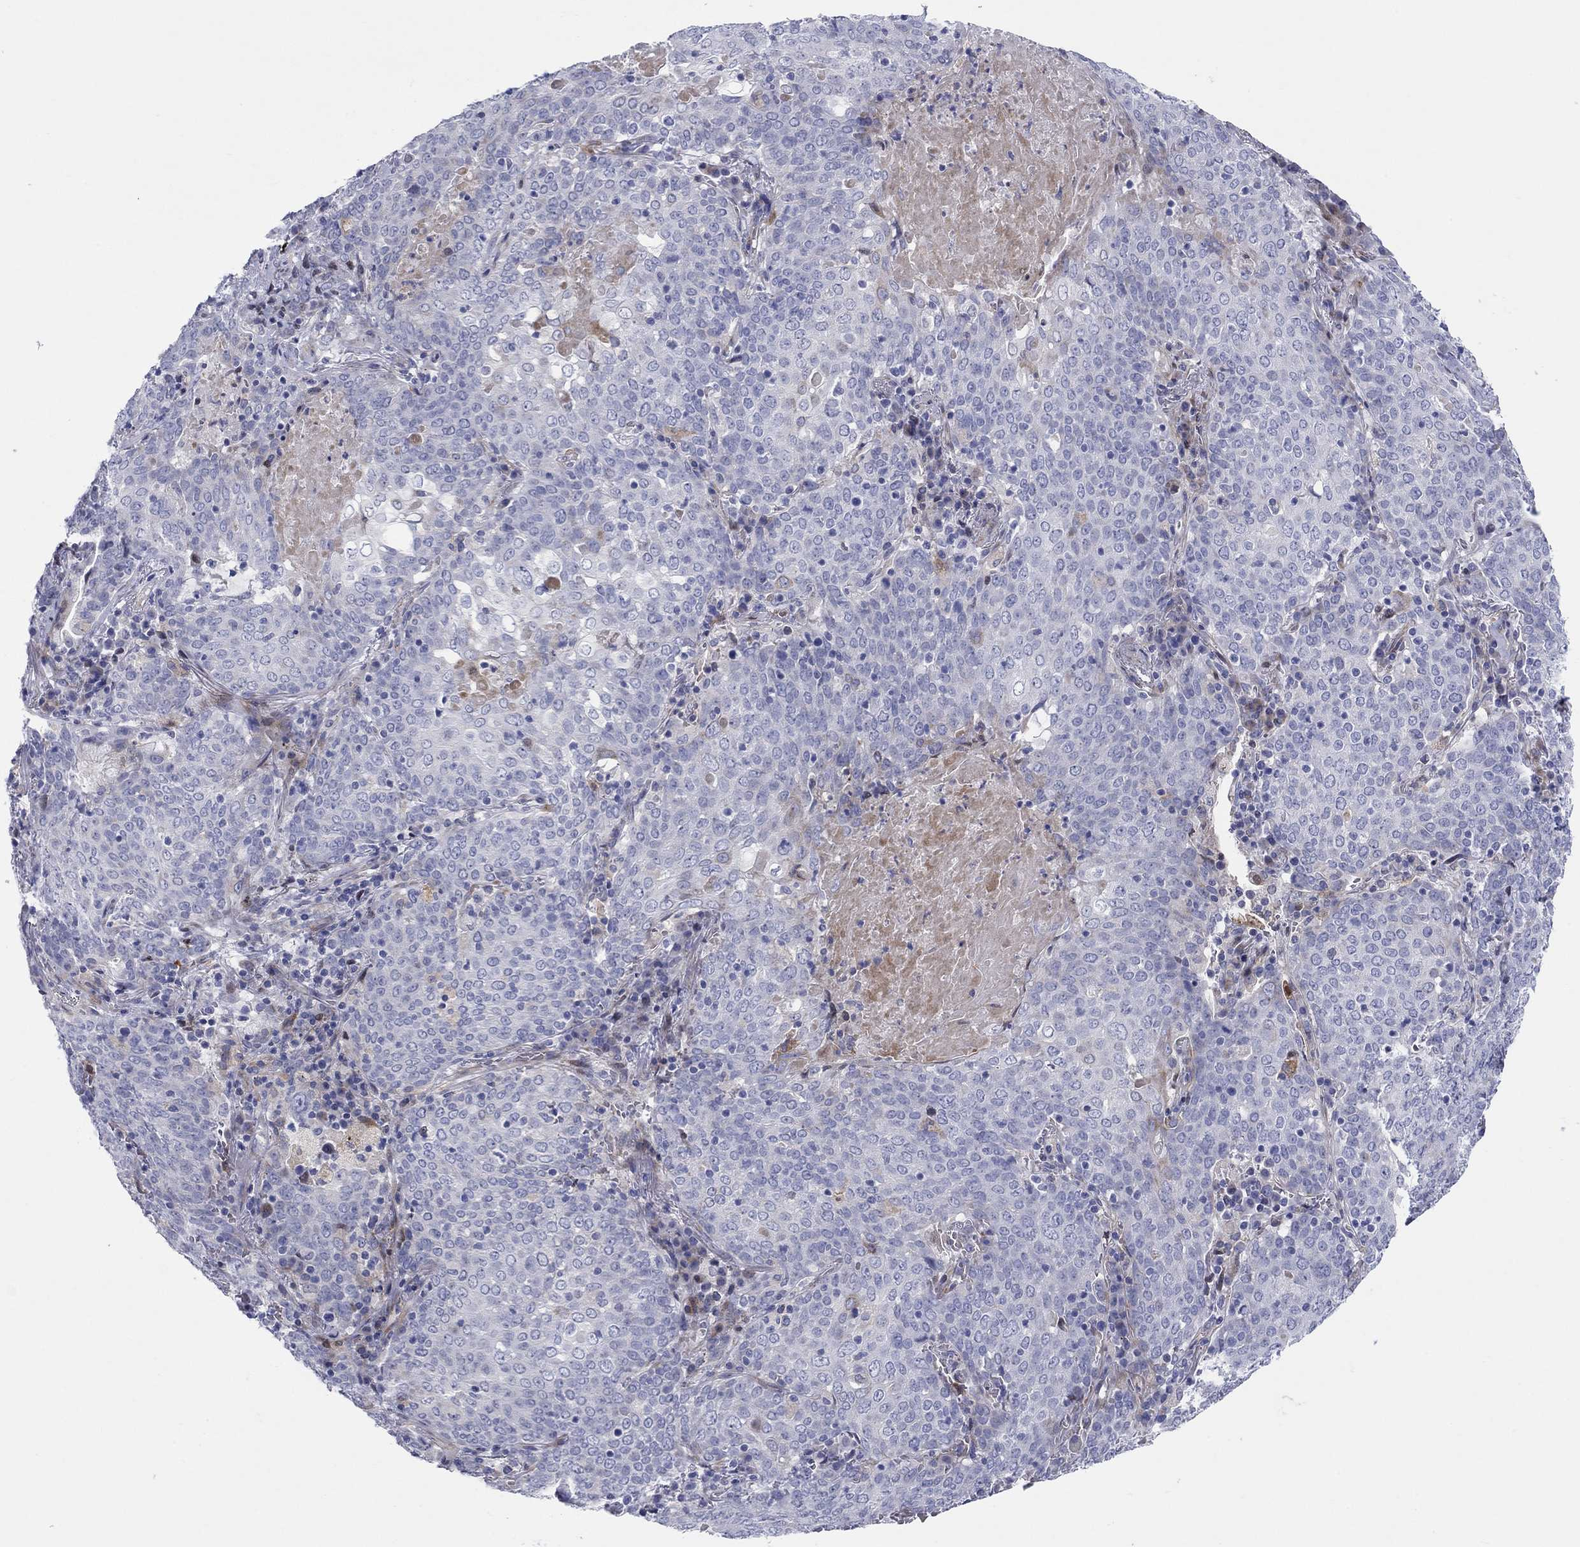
{"staining": {"intensity": "negative", "quantity": "none", "location": "none"}, "tissue": "lung cancer", "cell_type": "Tumor cells", "image_type": "cancer", "snomed": [{"axis": "morphology", "description": "Squamous cell carcinoma, NOS"}, {"axis": "topography", "description": "Lung"}], "caption": "This is an IHC histopathology image of lung cancer. There is no staining in tumor cells.", "gene": "ARHGAP36", "patient": {"sex": "male", "age": 82}}